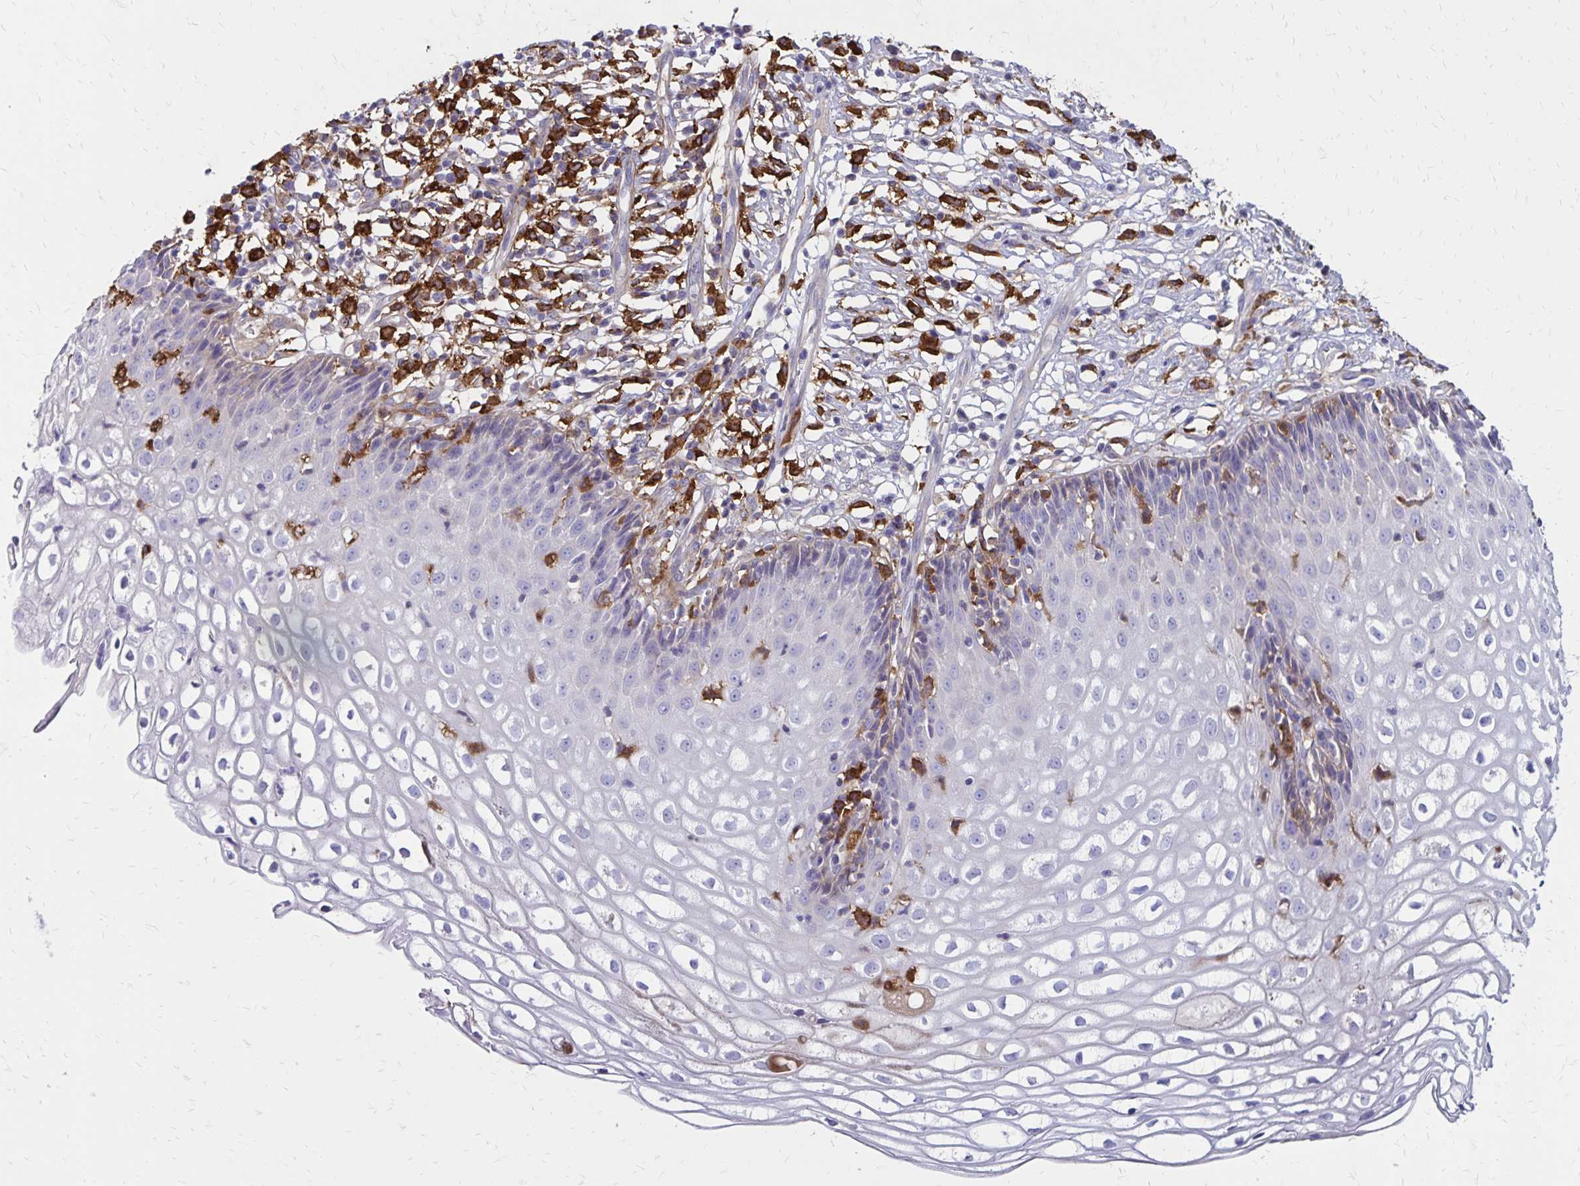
{"staining": {"intensity": "negative", "quantity": "none", "location": "none"}, "tissue": "cervix", "cell_type": "Glandular cells", "image_type": "normal", "snomed": [{"axis": "morphology", "description": "Normal tissue, NOS"}, {"axis": "topography", "description": "Cervix"}], "caption": "Immunohistochemical staining of benign human cervix exhibits no significant expression in glandular cells. (DAB (3,3'-diaminobenzidine) IHC, high magnification).", "gene": "TNS3", "patient": {"sex": "female", "age": 36}}